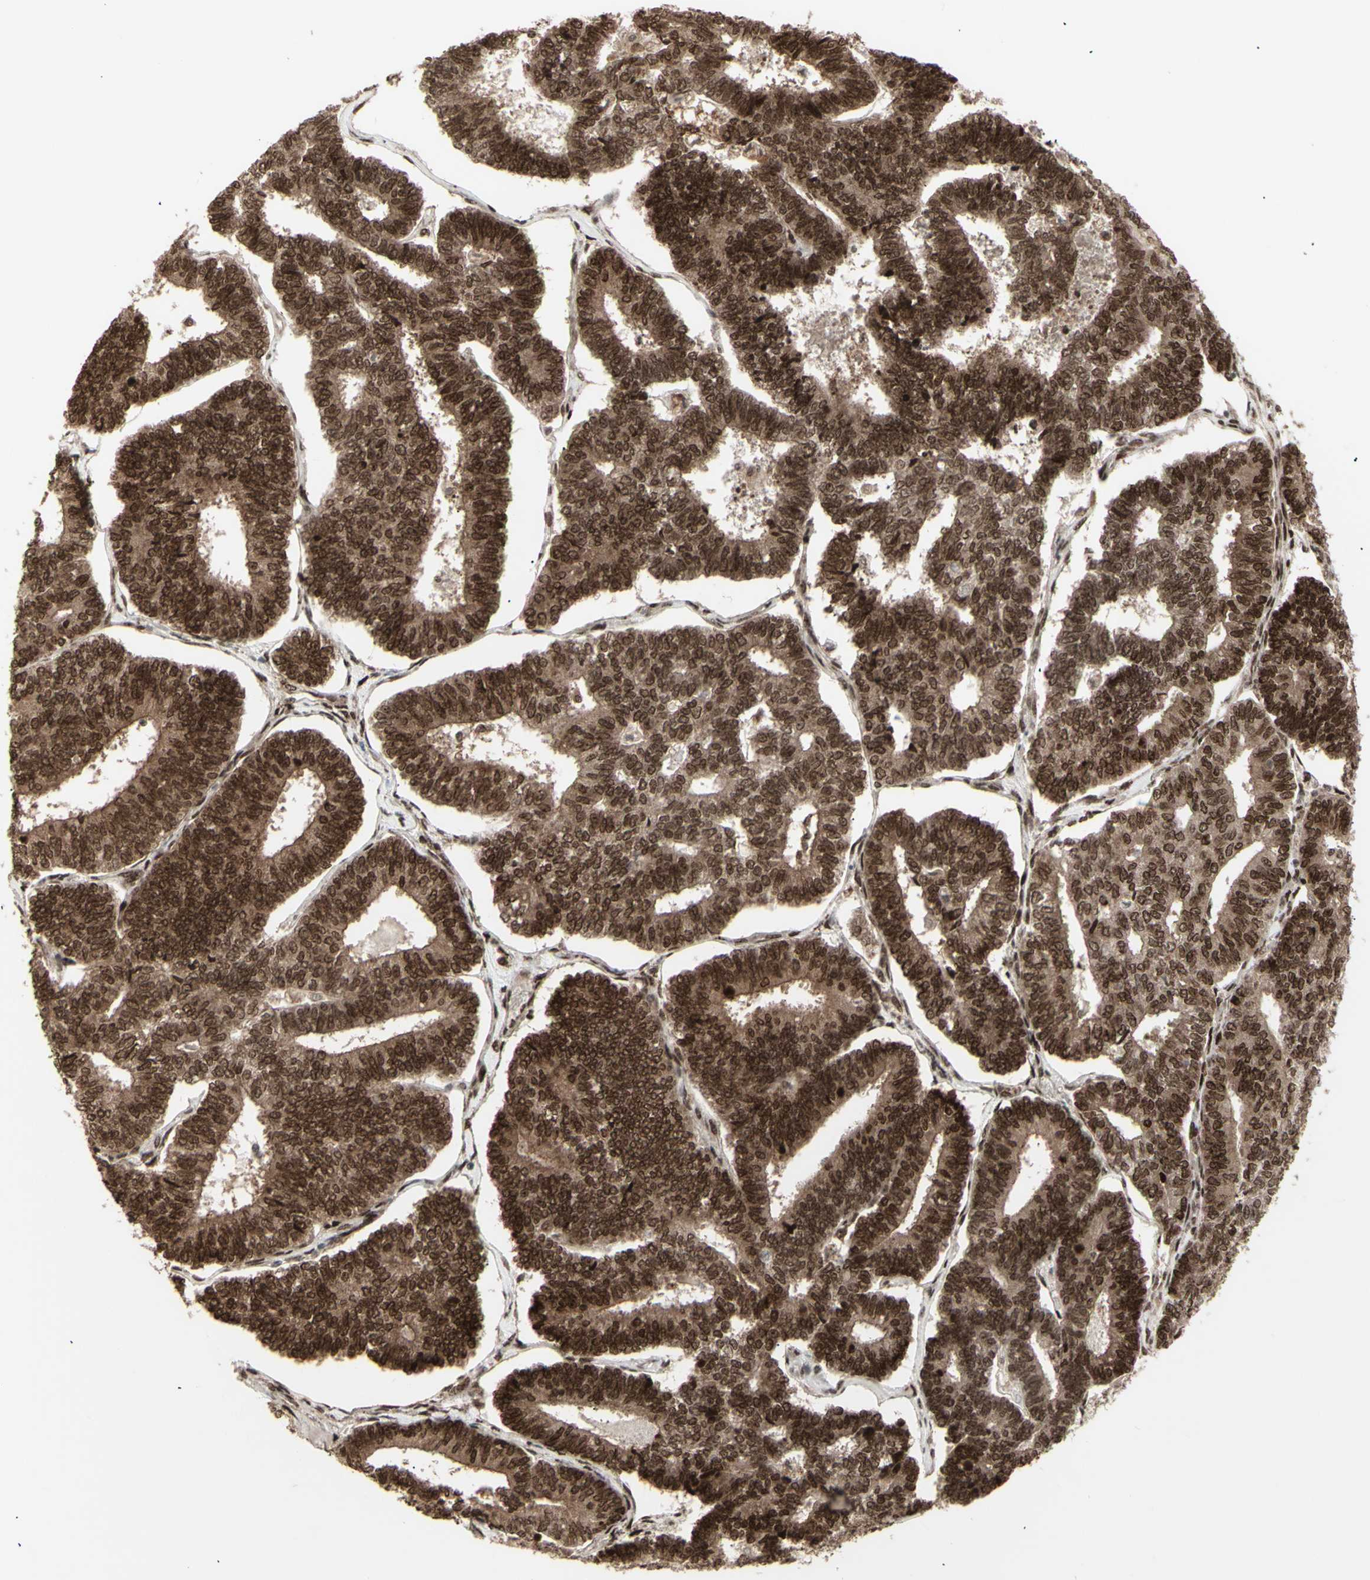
{"staining": {"intensity": "strong", "quantity": ">75%", "location": "cytoplasmic/membranous,nuclear"}, "tissue": "endometrial cancer", "cell_type": "Tumor cells", "image_type": "cancer", "snomed": [{"axis": "morphology", "description": "Adenocarcinoma, NOS"}, {"axis": "topography", "description": "Endometrium"}], "caption": "Adenocarcinoma (endometrial) stained with immunohistochemistry demonstrates strong cytoplasmic/membranous and nuclear staining in approximately >75% of tumor cells. (DAB (3,3'-diaminobenzidine) = brown stain, brightfield microscopy at high magnification).", "gene": "CBX1", "patient": {"sex": "female", "age": 70}}